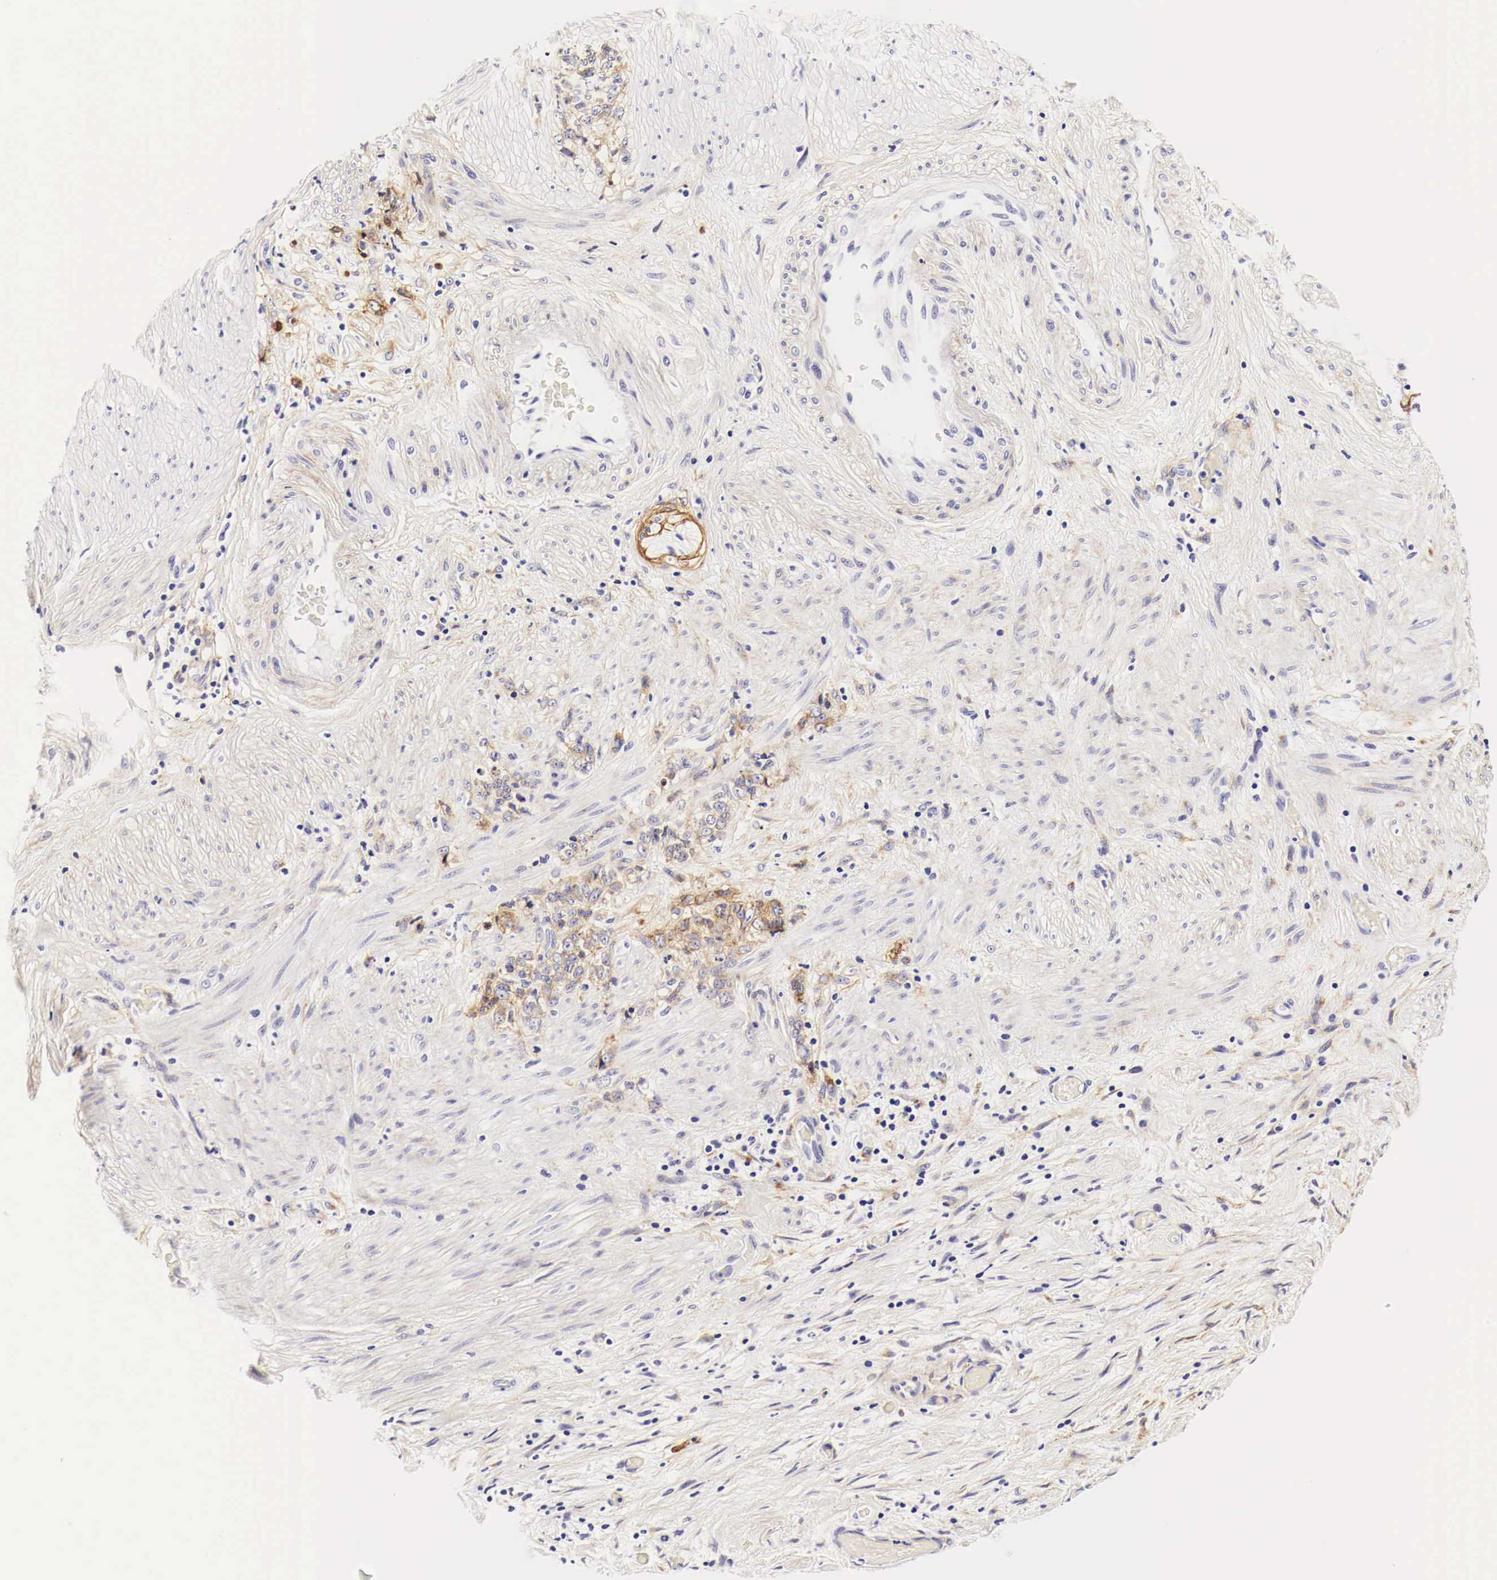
{"staining": {"intensity": "weak", "quantity": "25%-75%", "location": "cytoplasmic/membranous"}, "tissue": "stomach cancer", "cell_type": "Tumor cells", "image_type": "cancer", "snomed": [{"axis": "morphology", "description": "Adenocarcinoma, NOS"}, {"axis": "topography", "description": "Stomach, lower"}], "caption": "Stomach cancer (adenocarcinoma) stained with a brown dye reveals weak cytoplasmic/membranous positive positivity in about 25%-75% of tumor cells.", "gene": "EGFR", "patient": {"sex": "male", "age": 88}}